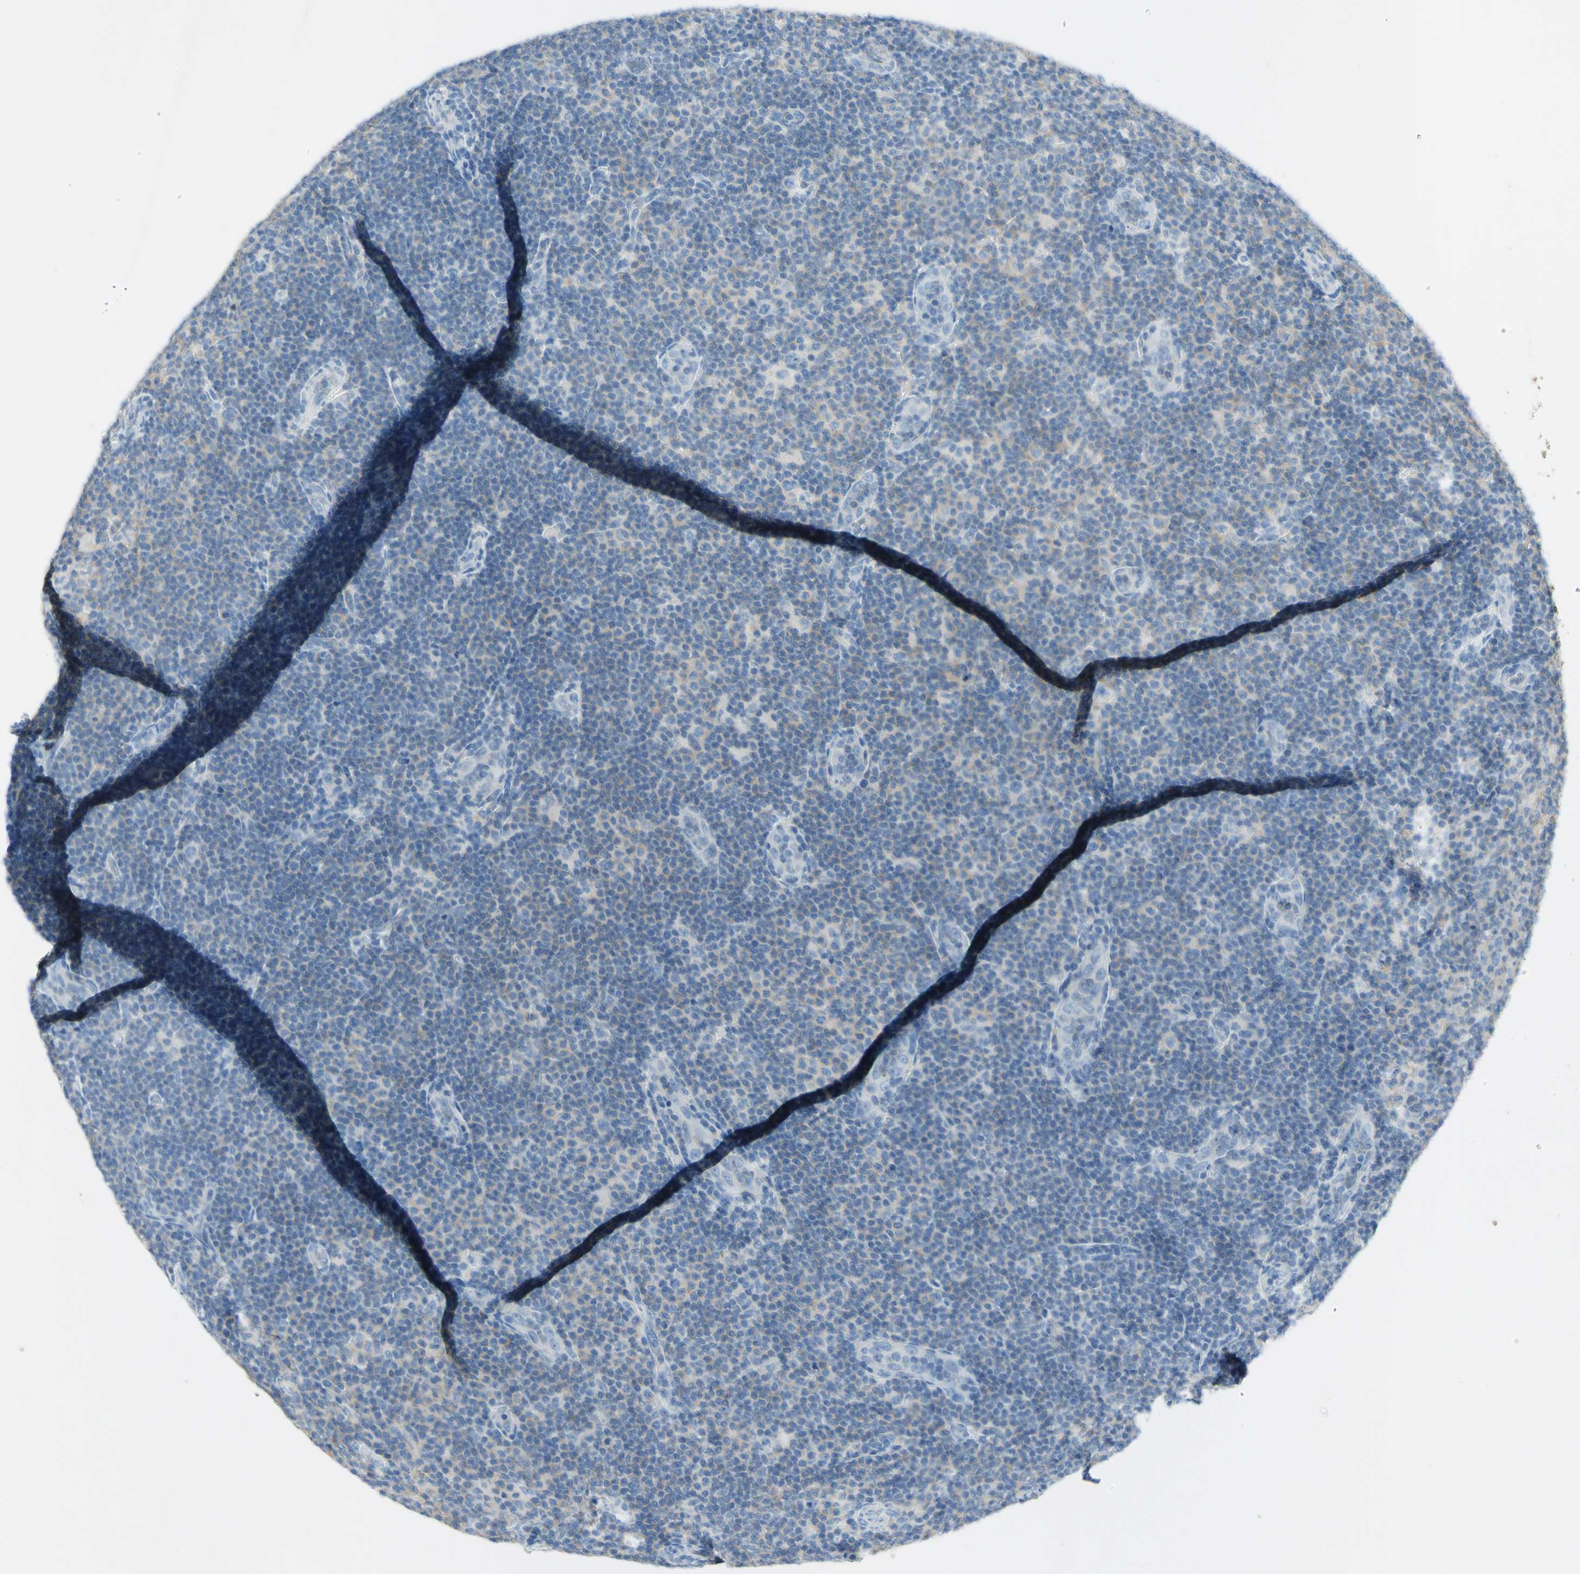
{"staining": {"intensity": "weak", "quantity": ">75%", "location": "cytoplasmic/membranous"}, "tissue": "lymphoma", "cell_type": "Tumor cells", "image_type": "cancer", "snomed": [{"axis": "morphology", "description": "Malignant lymphoma, non-Hodgkin's type, Low grade"}, {"axis": "topography", "description": "Lymph node"}], "caption": "Immunohistochemistry image of malignant lymphoma, non-Hodgkin's type (low-grade) stained for a protein (brown), which demonstrates low levels of weak cytoplasmic/membranous expression in about >75% of tumor cells.", "gene": "GDF15", "patient": {"sex": "male", "age": 83}}